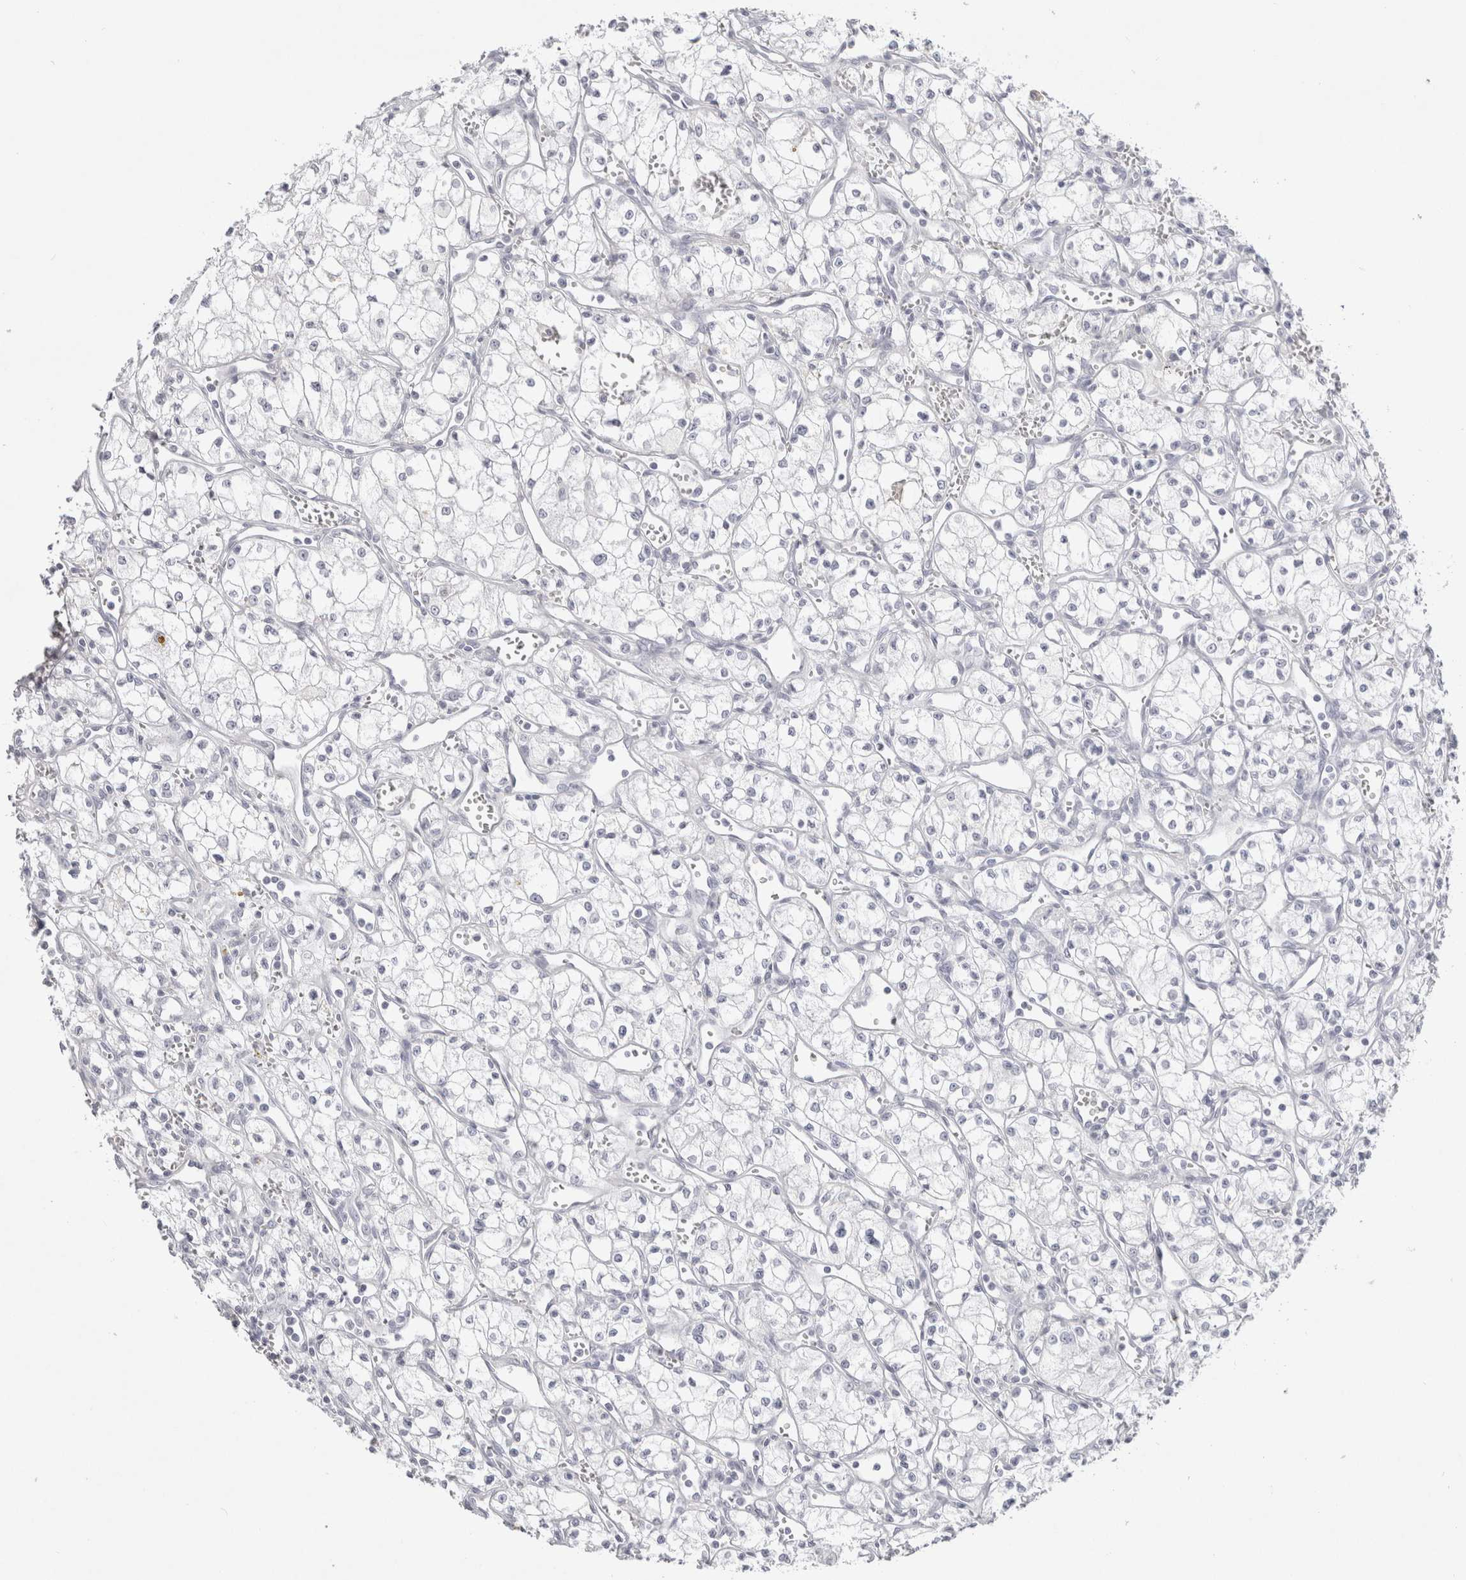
{"staining": {"intensity": "negative", "quantity": "none", "location": "none"}, "tissue": "renal cancer", "cell_type": "Tumor cells", "image_type": "cancer", "snomed": [{"axis": "morphology", "description": "Adenocarcinoma, NOS"}, {"axis": "topography", "description": "Kidney"}], "caption": "Protein analysis of adenocarcinoma (renal) demonstrates no significant positivity in tumor cells. The staining was performed using DAB to visualize the protein expression in brown, while the nuclei were stained in blue with hematoxylin (Magnification: 20x).", "gene": "GARIN1A", "patient": {"sex": "male", "age": 59}}